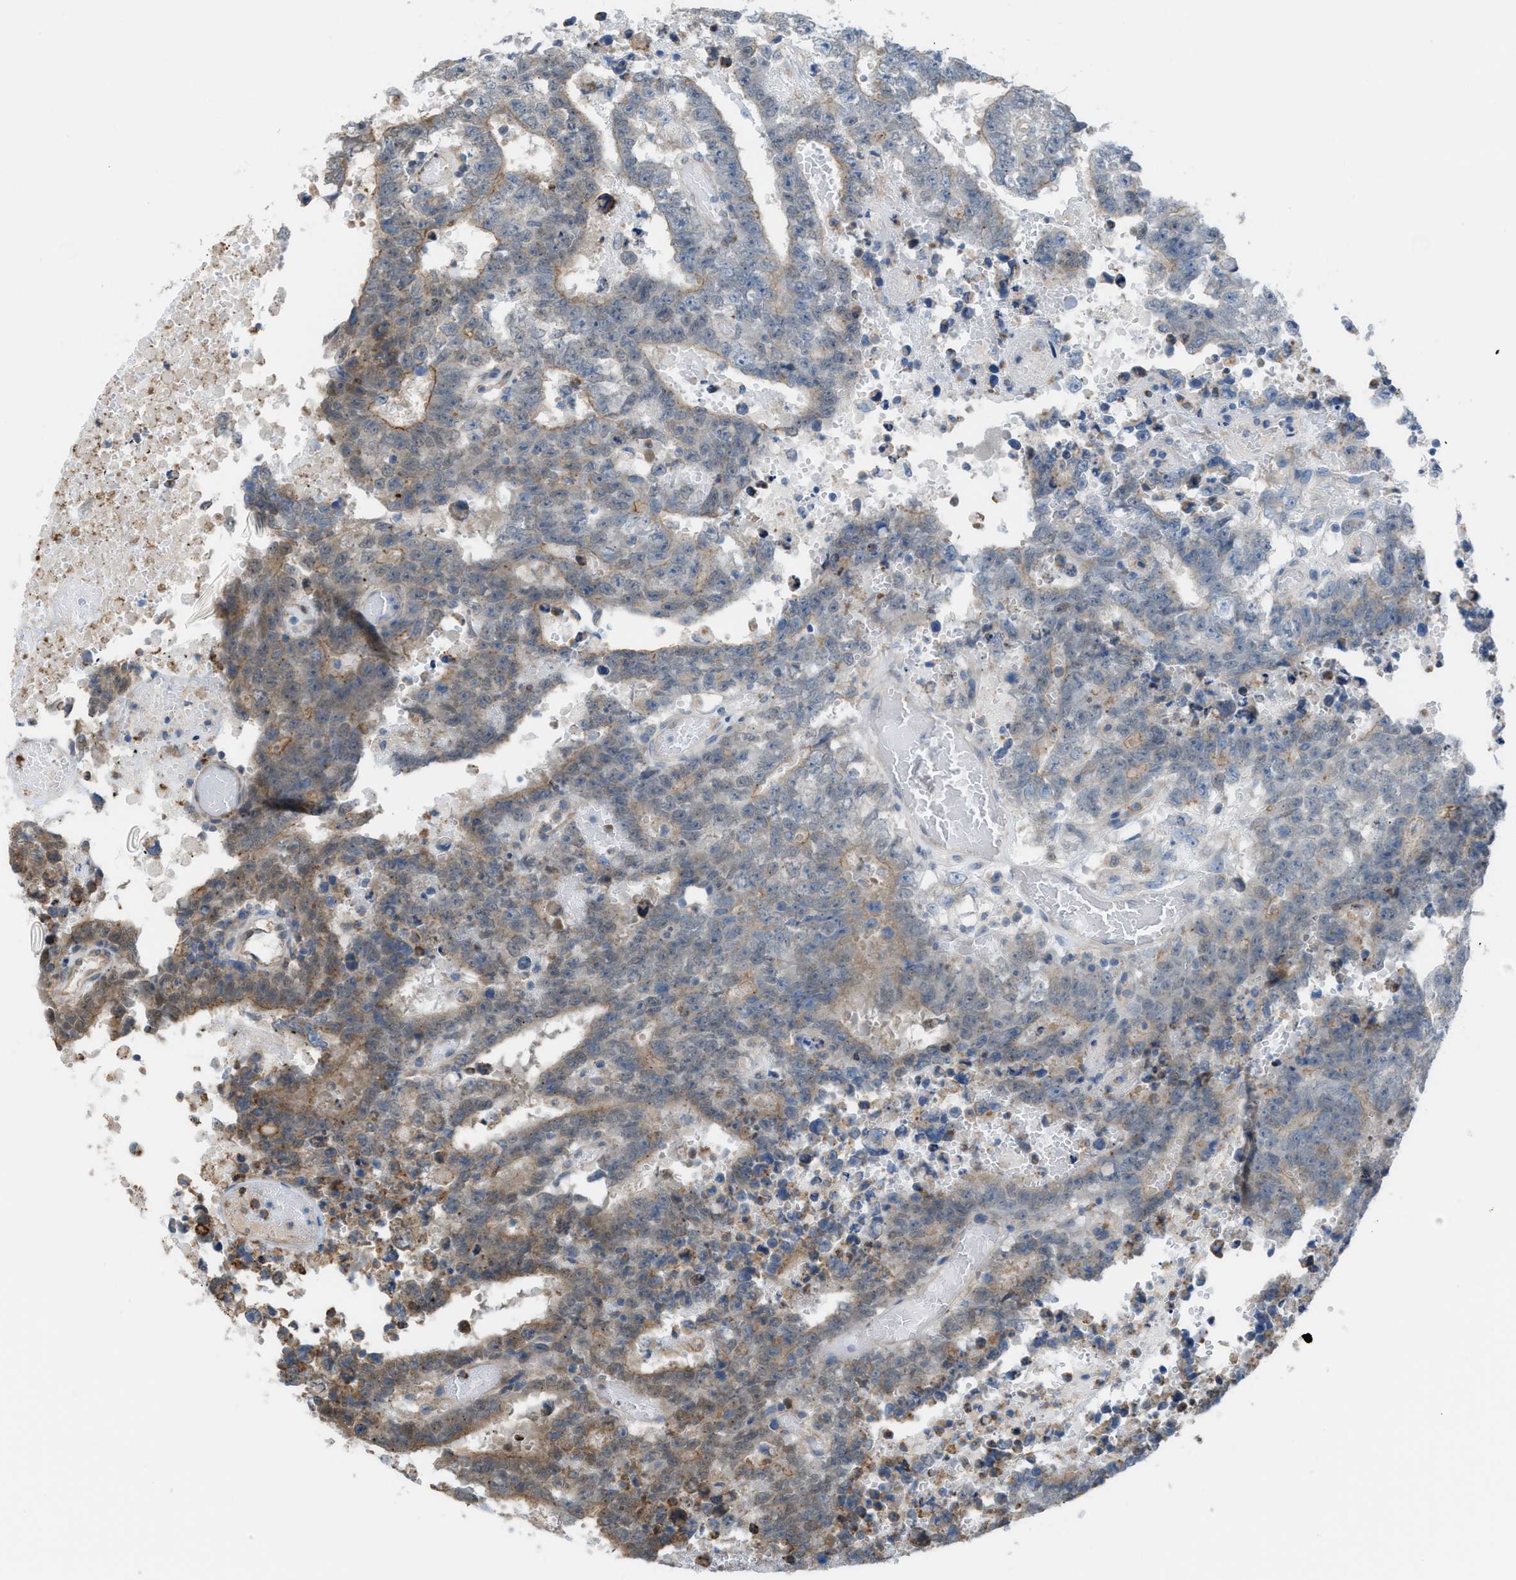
{"staining": {"intensity": "weak", "quantity": "25%-75%", "location": "cytoplasmic/membranous"}, "tissue": "testis cancer", "cell_type": "Tumor cells", "image_type": "cancer", "snomed": [{"axis": "morphology", "description": "Carcinoma, Embryonal, NOS"}, {"axis": "topography", "description": "Testis"}], "caption": "Testis embryonal carcinoma stained for a protein exhibits weak cytoplasmic/membranous positivity in tumor cells. Using DAB (brown) and hematoxylin (blue) stains, captured at high magnification using brightfield microscopy.", "gene": "PLAA", "patient": {"sex": "male", "age": 25}}